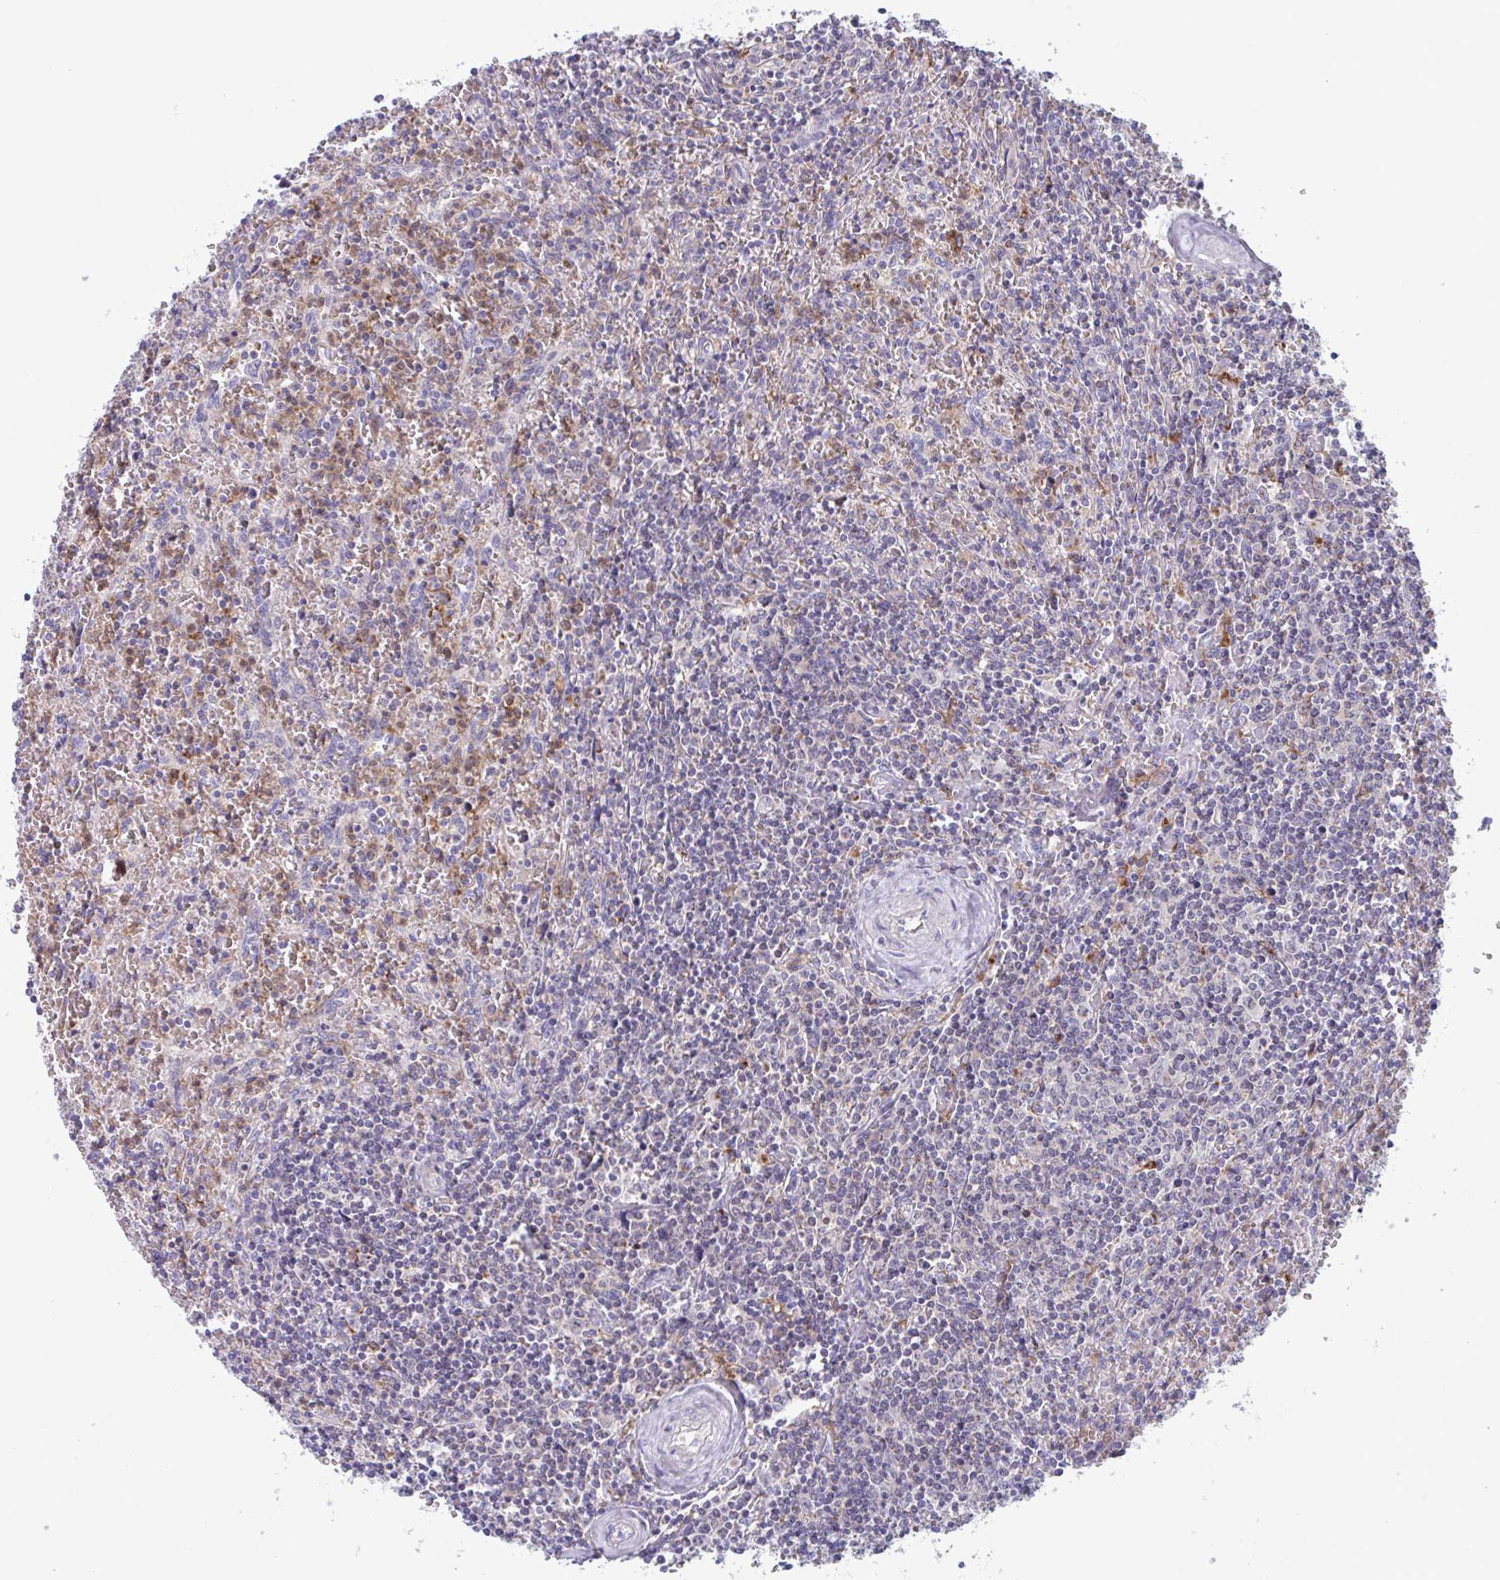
{"staining": {"intensity": "negative", "quantity": "none", "location": "none"}, "tissue": "lymphoma", "cell_type": "Tumor cells", "image_type": "cancer", "snomed": [{"axis": "morphology", "description": "Malignant lymphoma, non-Hodgkin's type, Low grade"}, {"axis": "topography", "description": "Spleen"}], "caption": "Photomicrograph shows no significant protein expression in tumor cells of low-grade malignant lymphoma, non-Hodgkin's type. Nuclei are stained in blue.", "gene": "NIPSNAP1", "patient": {"sex": "female", "age": 64}}